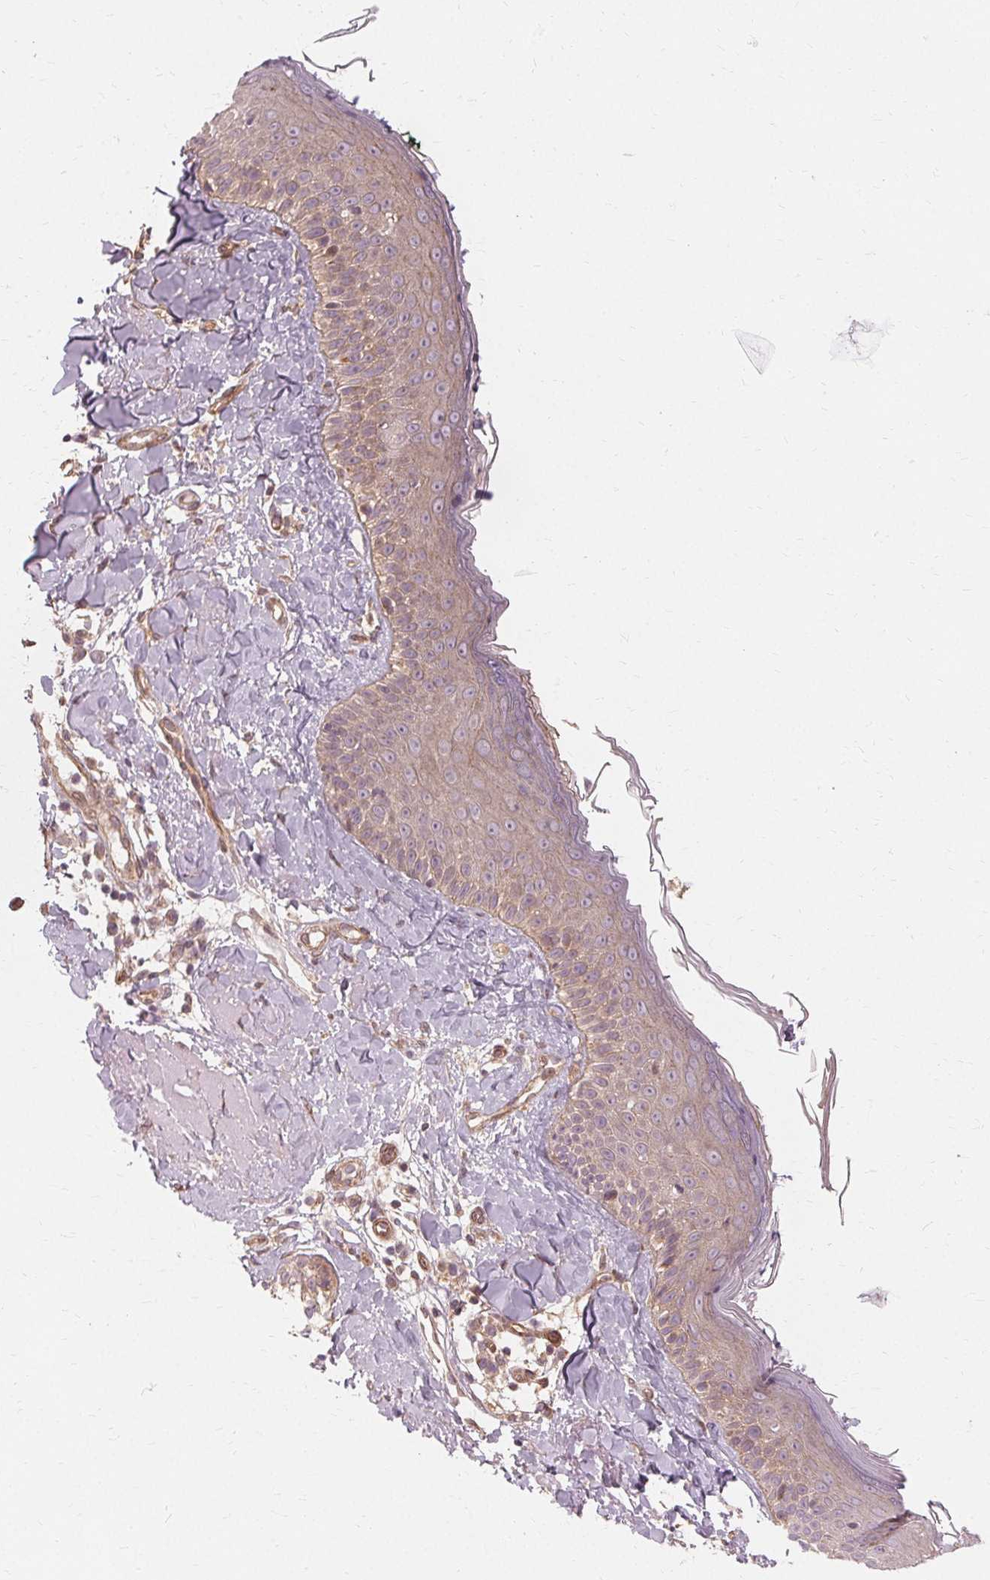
{"staining": {"intensity": "weak", "quantity": "25%-75%", "location": "cytoplasmic/membranous"}, "tissue": "skin", "cell_type": "Fibroblasts", "image_type": "normal", "snomed": [{"axis": "morphology", "description": "Normal tissue, NOS"}, {"axis": "topography", "description": "Skin"}], "caption": "Immunohistochemistry histopathology image of benign skin: skin stained using IHC exhibits low levels of weak protein expression localized specifically in the cytoplasmic/membranous of fibroblasts, appearing as a cytoplasmic/membranous brown color.", "gene": "USP8", "patient": {"sex": "male", "age": 73}}